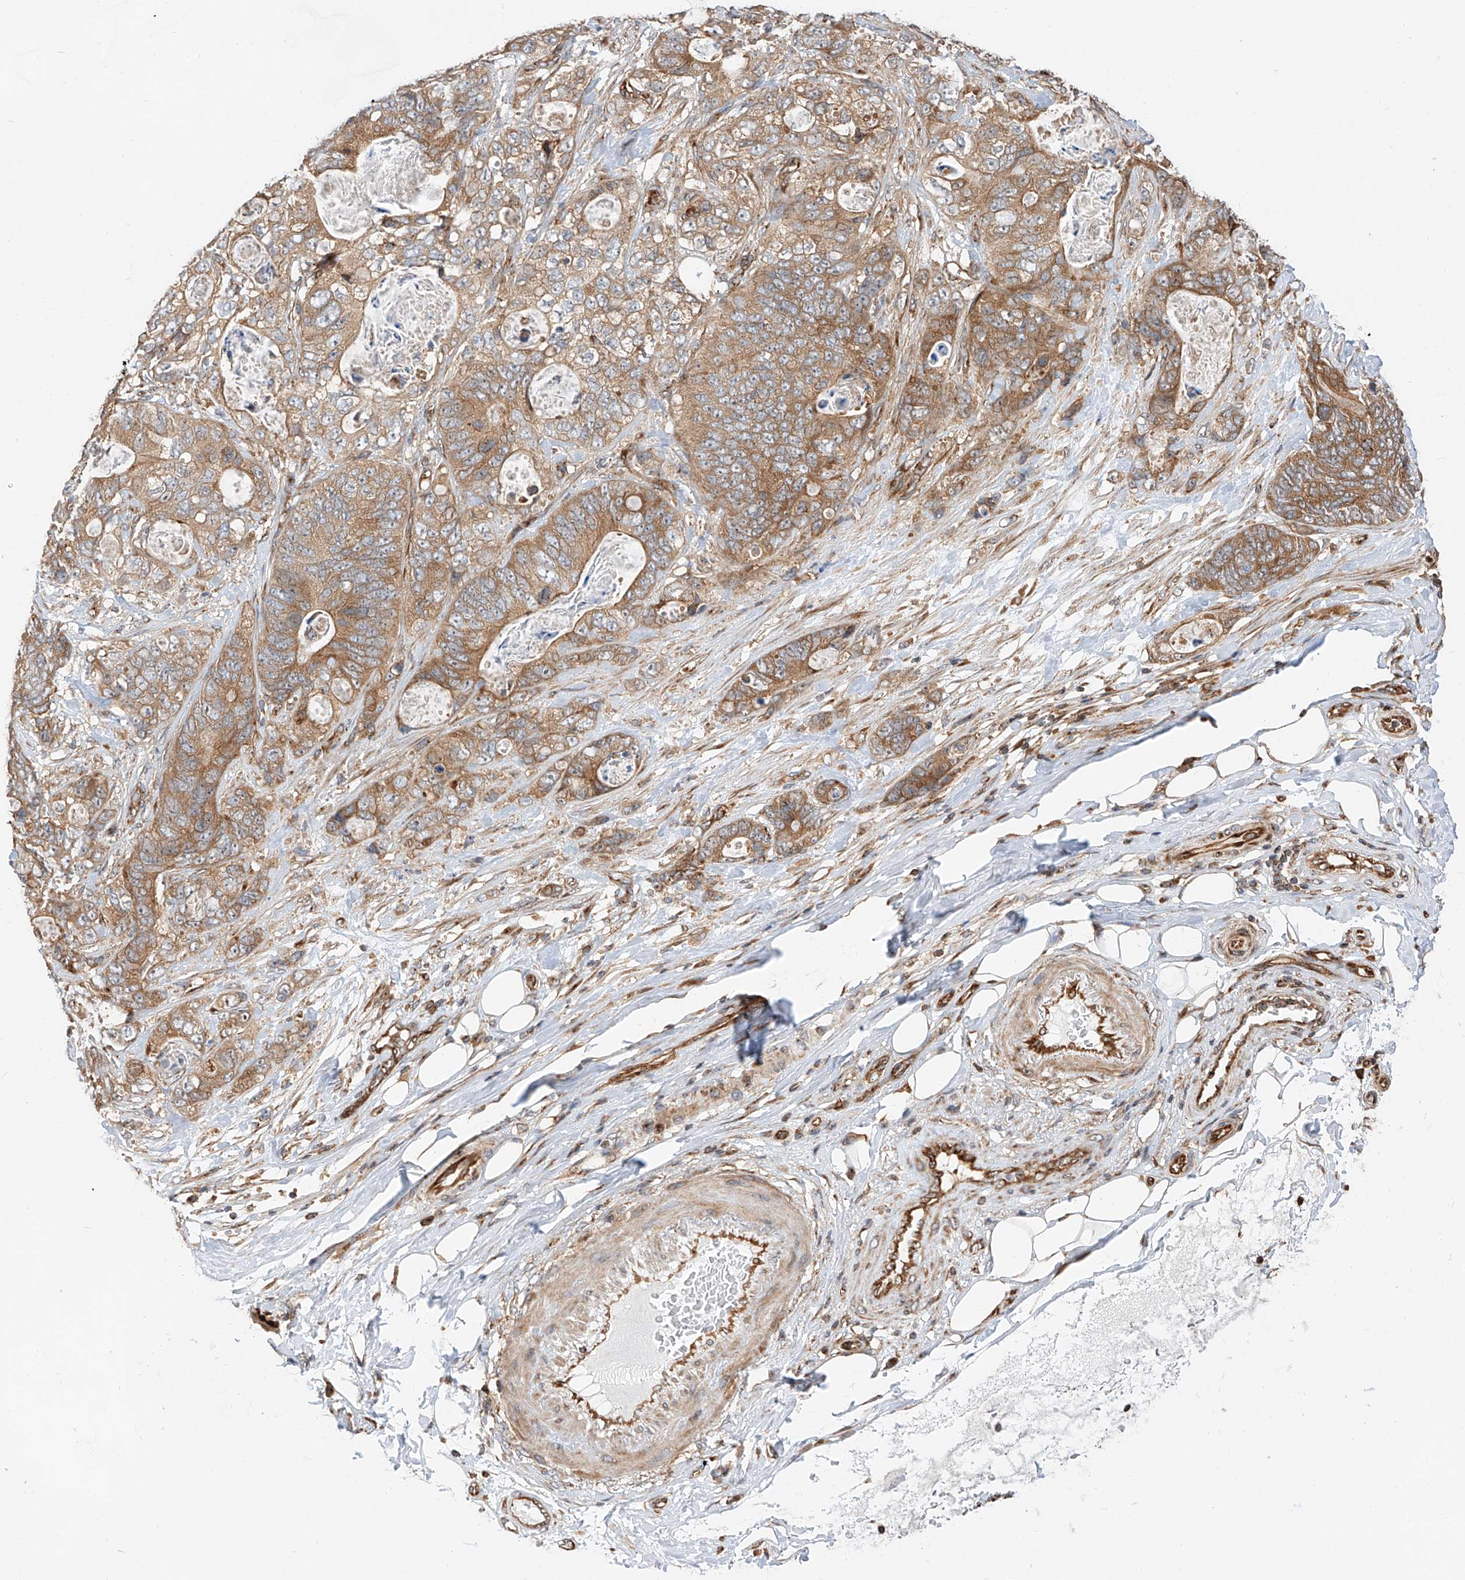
{"staining": {"intensity": "moderate", "quantity": ">75%", "location": "cytoplasmic/membranous"}, "tissue": "stomach cancer", "cell_type": "Tumor cells", "image_type": "cancer", "snomed": [{"axis": "morphology", "description": "Normal tissue, NOS"}, {"axis": "morphology", "description": "Adenocarcinoma, NOS"}, {"axis": "topography", "description": "Stomach"}], "caption": "This photomicrograph displays immunohistochemistry (IHC) staining of adenocarcinoma (stomach), with medium moderate cytoplasmic/membranous staining in about >75% of tumor cells.", "gene": "ISCA2", "patient": {"sex": "female", "age": 89}}